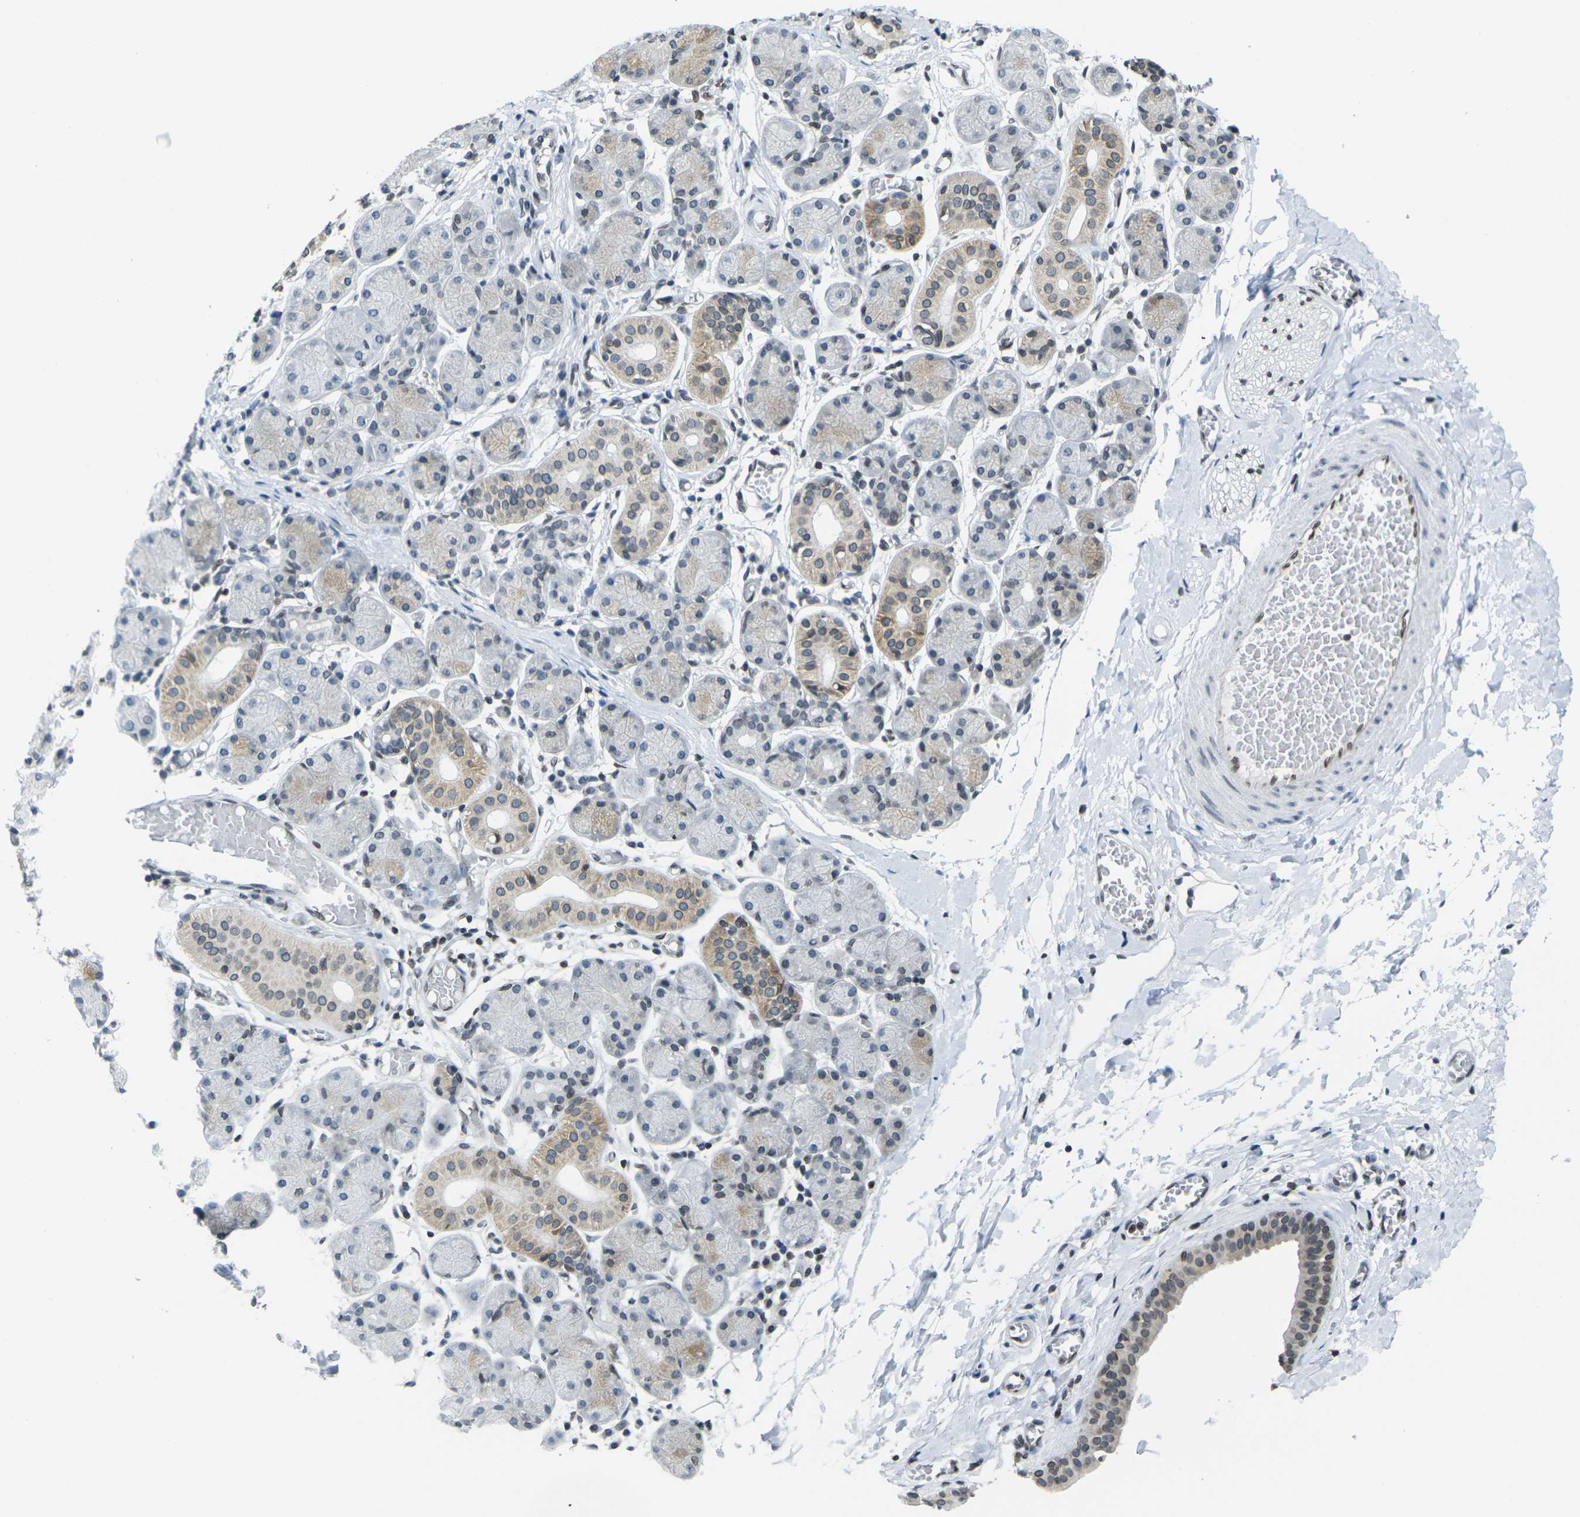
{"staining": {"intensity": "moderate", "quantity": "25%-75%", "location": "cytoplasmic/membranous,nuclear"}, "tissue": "salivary gland", "cell_type": "Glandular cells", "image_type": "normal", "snomed": [{"axis": "morphology", "description": "Normal tissue, NOS"}, {"axis": "topography", "description": "Salivary gland"}], "caption": "Approximately 25%-75% of glandular cells in benign human salivary gland demonstrate moderate cytoplasmic/membranous,nuclear protein expression as visualized by brown immunohistochemical staining.", "gene": "BRDT", "patient": {"sex": "female", "age": 24}}